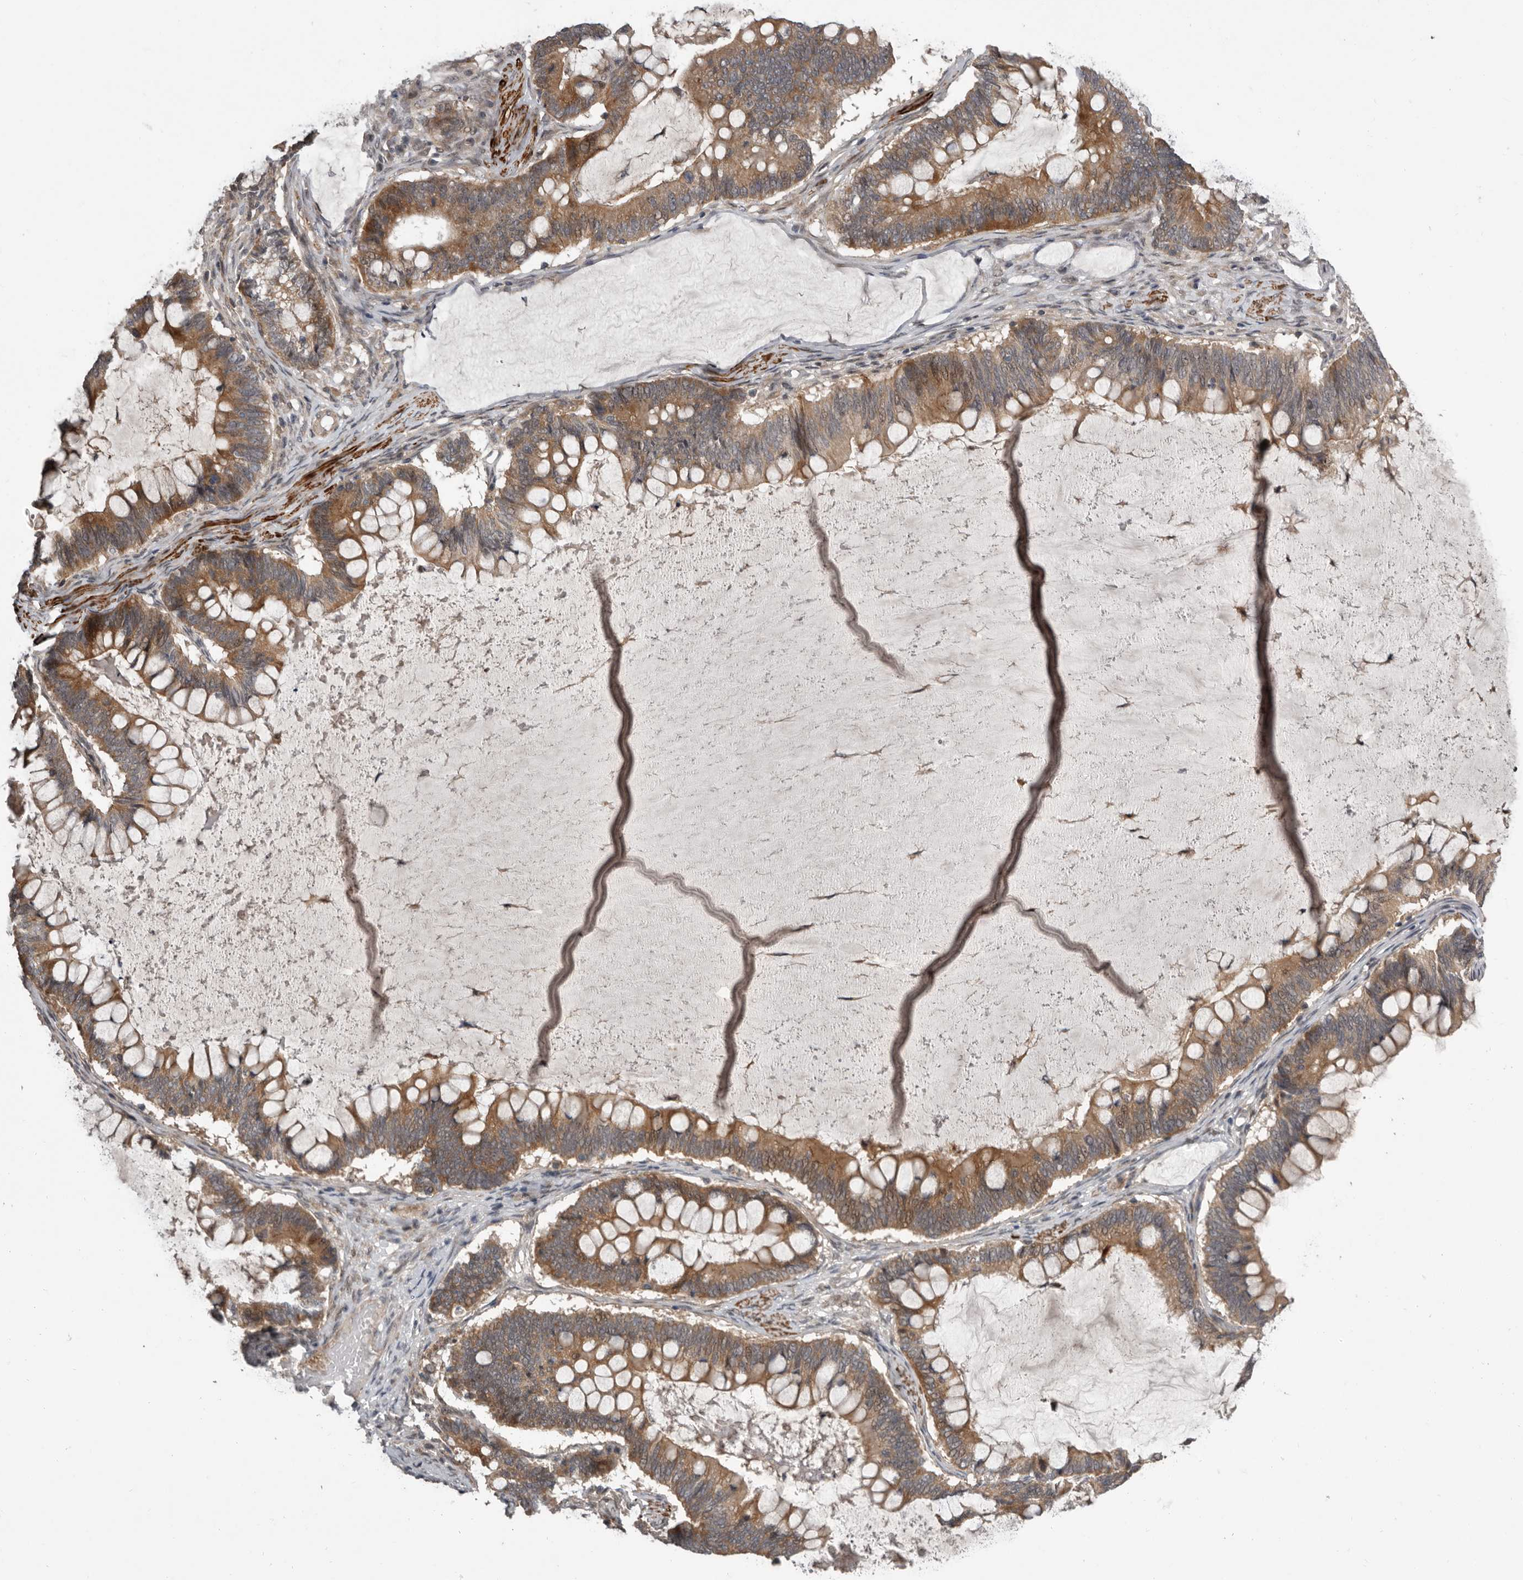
{"staining": {"intensity": "moderate", "quantity": ">75%", "location": "cytoplasmic/membranous"}, "tissue": "ovarian cancer", "cell_type": "Tumor cells", "image_type": "cancer", "snomed": [{"axis": "morphology", "description": "Cystadenocarcinoma, mucinous, NOS"}, {"axis": "topography", "description": "Ovary"}], "caption": "High-power microscopy captured an IHC photomicrograph of ovarian cancer (mucinous cystadenocarcinoma), revealing moderate cytoplasmic/membranous staining in about >75% of tumor cells.", "gene": "FGFR4", "patient": {"sex": "female", "age": 61}}